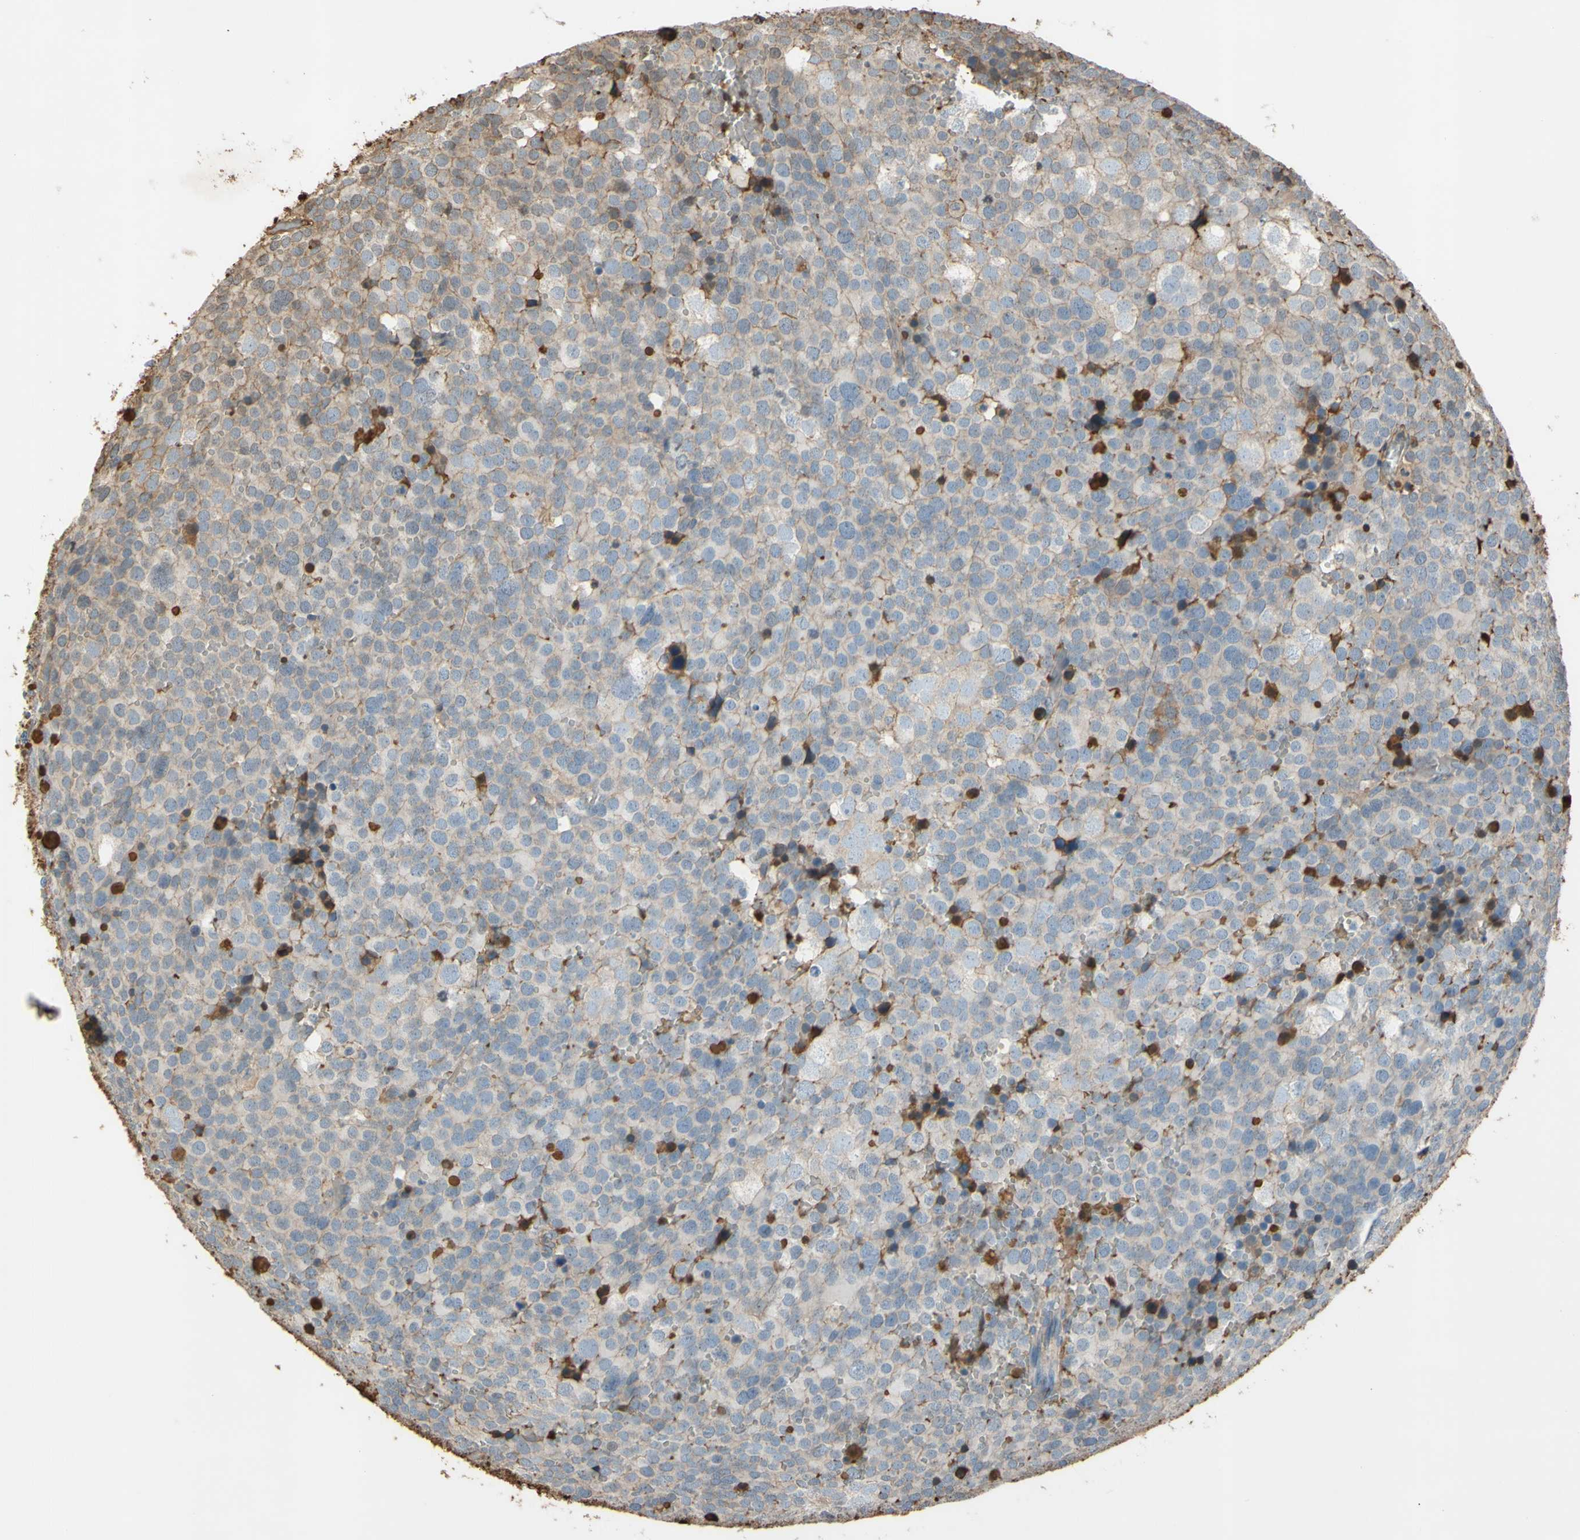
{"staining": {"intensity": "weak", "quantity": ">75%", "location": "cytoplasmic/membranous"}, "tissue": "testis cancer", "cell_type": "Tumor cells", "image_type": "cancer", "snomed": [{"axis": "morphology", "description": "Seminoma, NOS"}, {"axis": "topography", "description": "Testis"}], "caption": "Weak cytoplasmic/membranous staining for a protein is present in approximately >75% of tumor cells of testis cancer using IHC.", "gene": "TIMP2", "patient": {"sex": "male", "age": 71}}